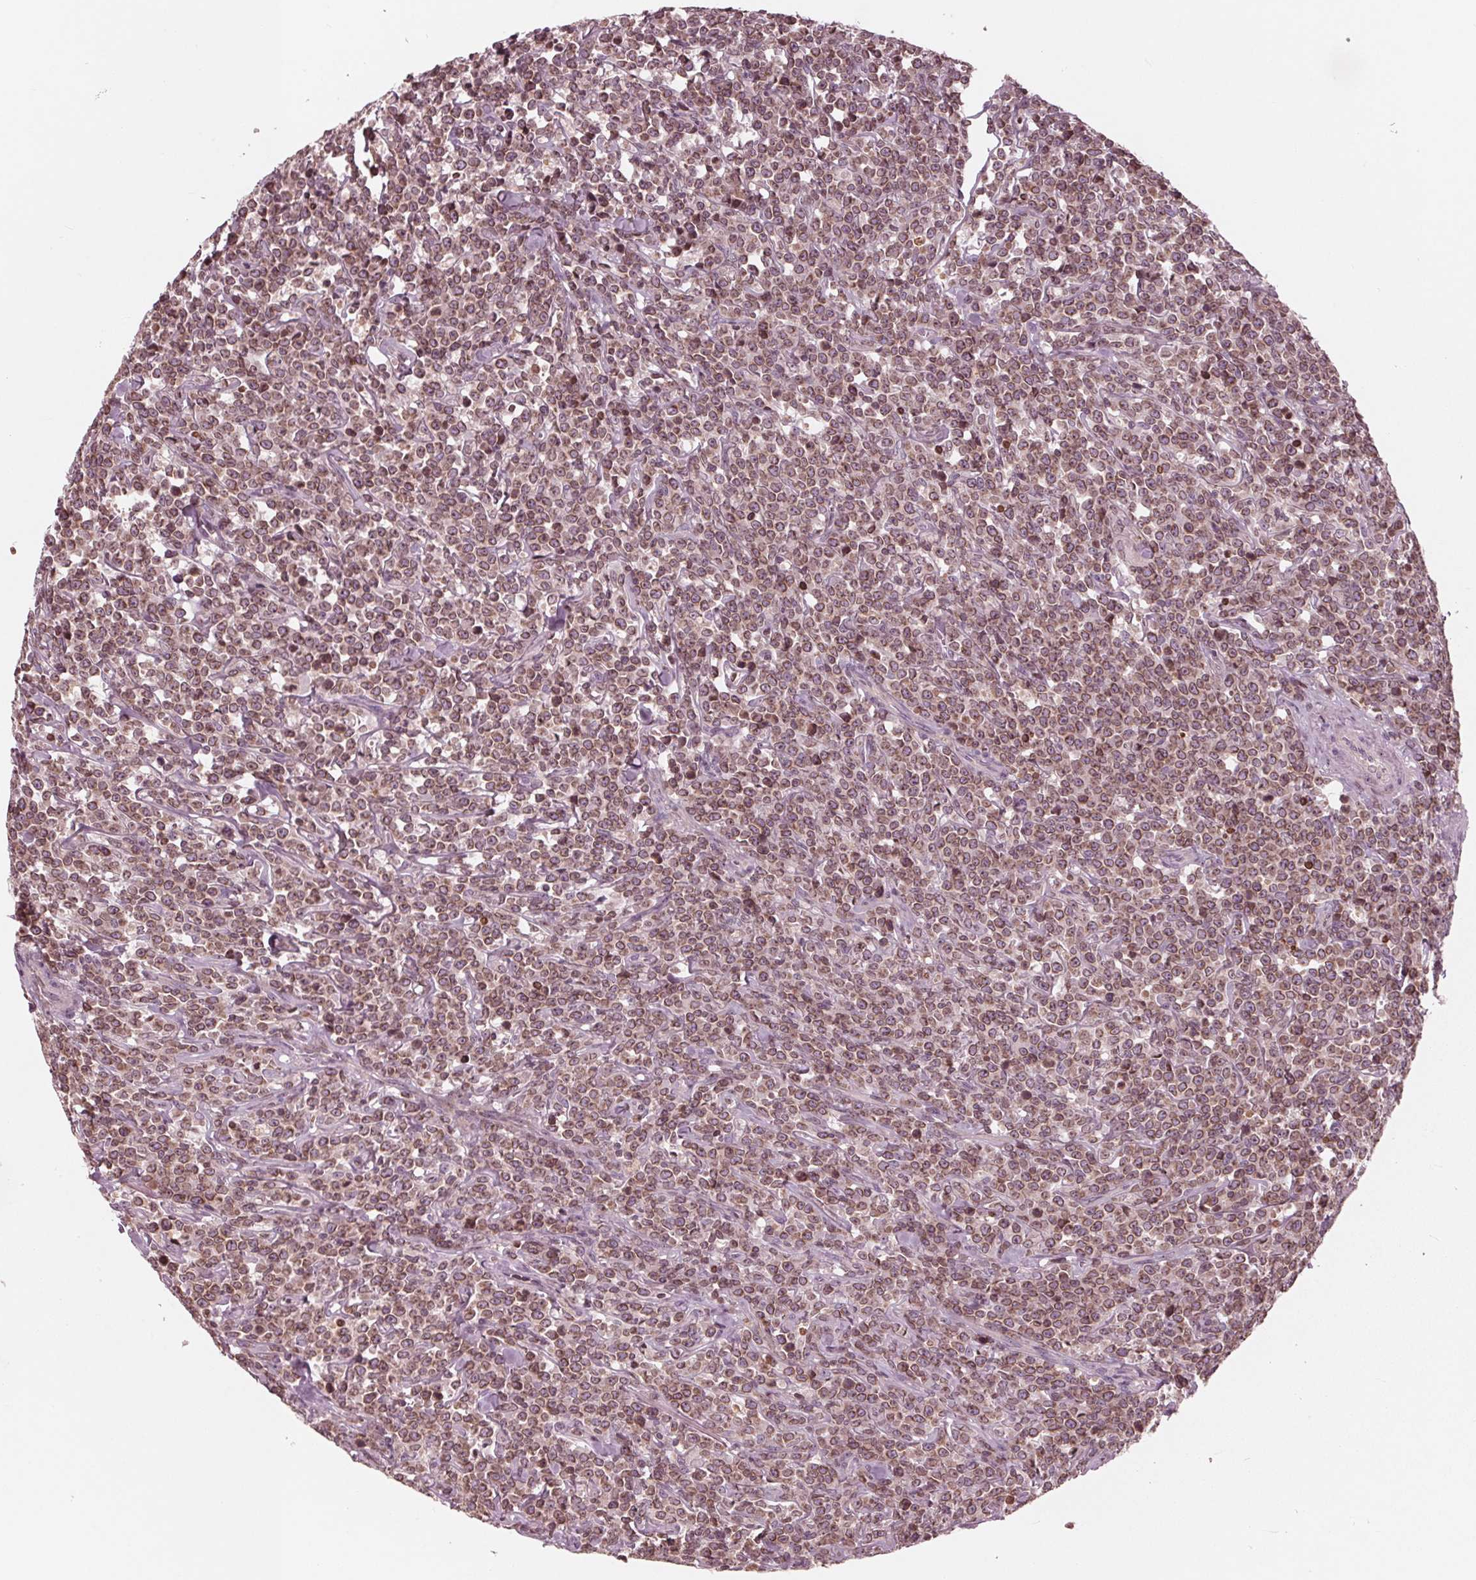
{"staining": {"intensity": "moderate", "quantity": ">75%", "location": "cytoplasmic/membranous,nuclear"}, "tissue": "lymphoma", "cell_type": "Tumor cells", "image_type": "cancer", "snomed": [{"axis": "morphology", "description": "Malignant lymphoma, non-Hodgkin's type, High grade"}, {"axis": "topography", "description": "Small intestine"}], "caption": "A brown stain highlights moderate cytoplasmic/membranous and nuclear staining of a protein in high-grade malignant lymphoma, non-Hodgkin's type tumor cells.", "gene": "NUP210", "patient": {"sex": "female", "age": 56}}